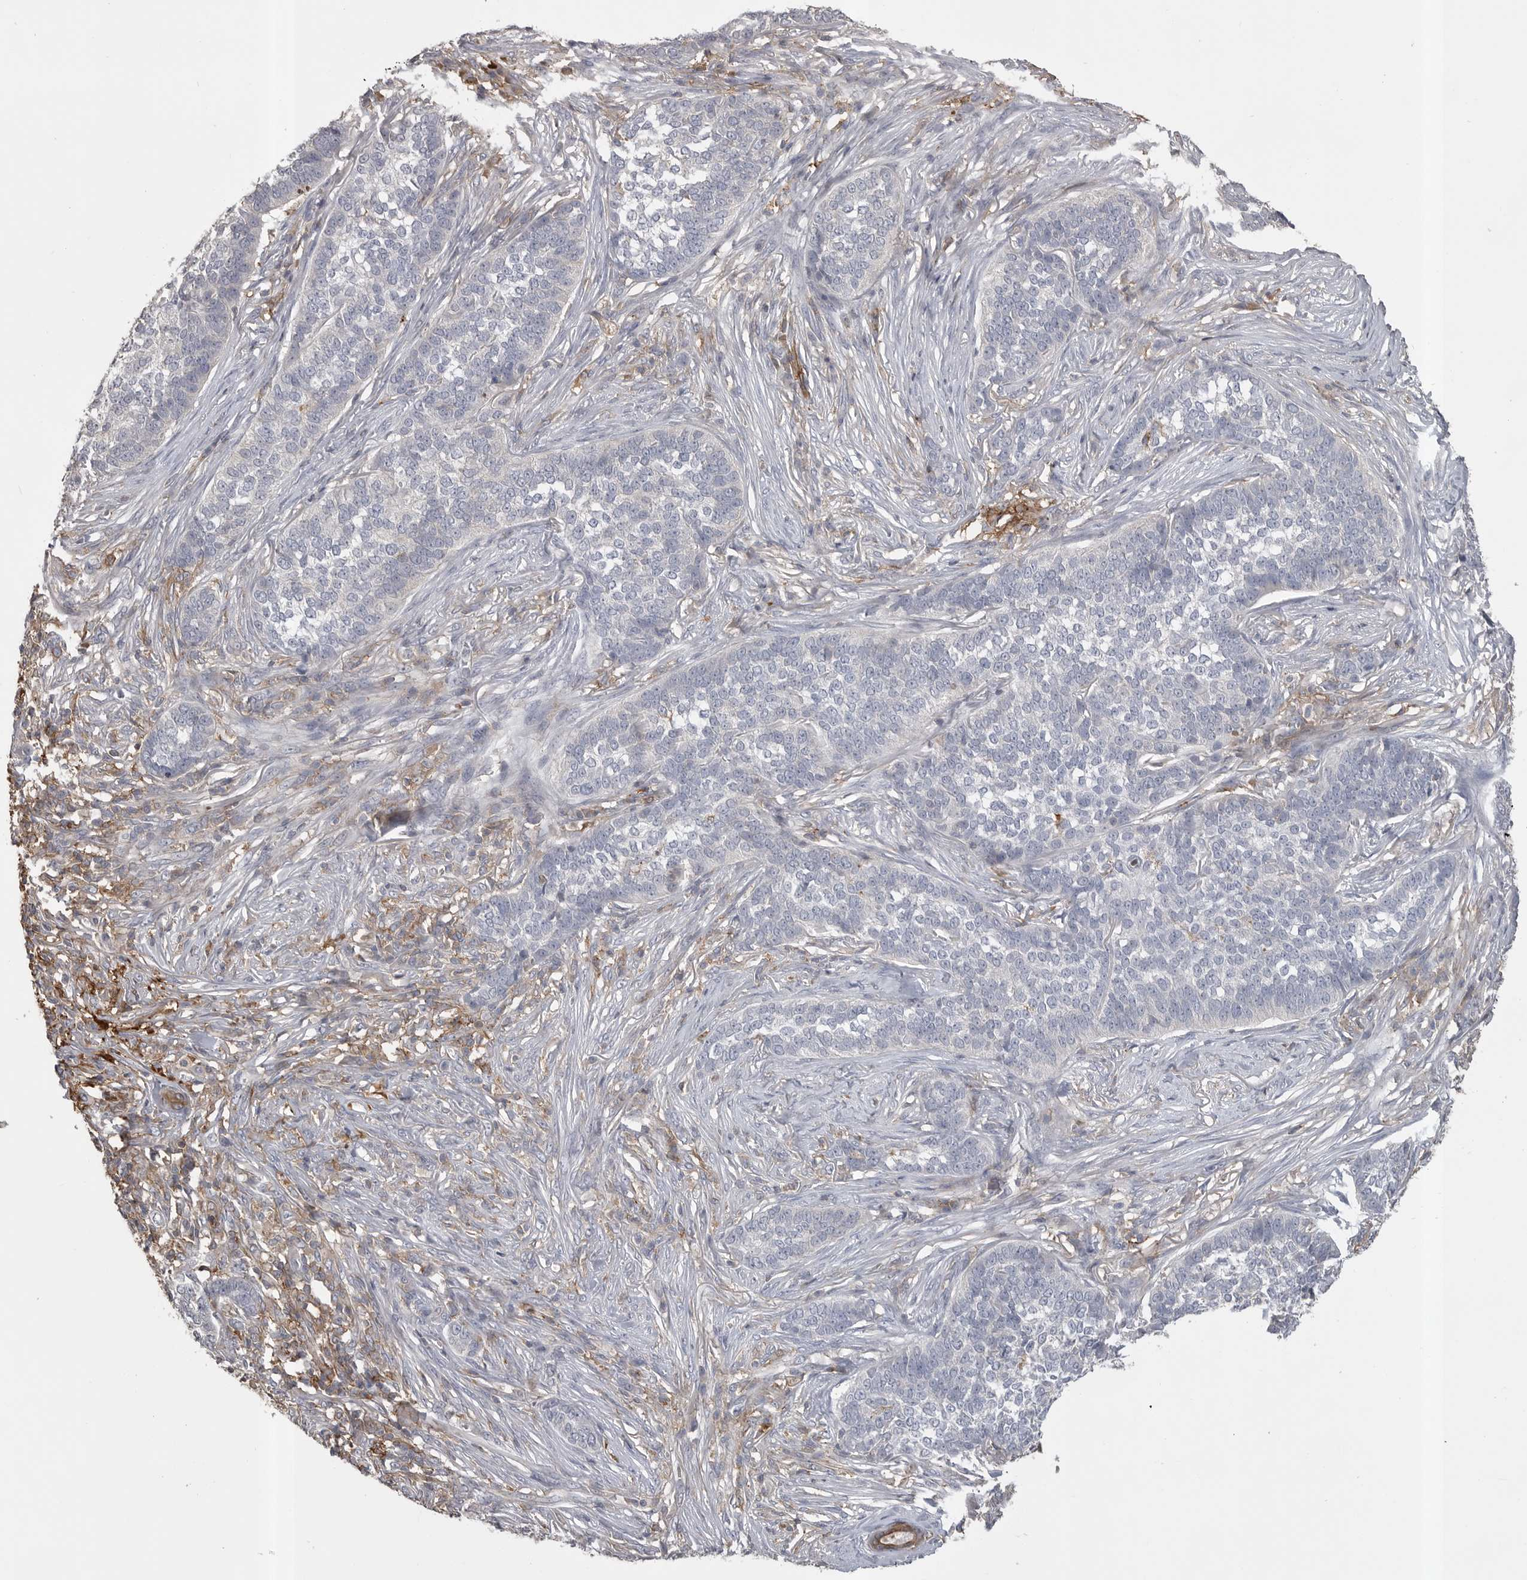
{"staining": {"intensity": "negative", "quantity": "none", "location": "none"}, "tissue": "skin cancer", "cell_type": "Tumor cells", "image_type": "cancer", "snomed": [{"axis": "morphology", "description": "Basal cell carcinoma"}, {"axis": "topography", "description": "Skin"}], "caption": "High magnification brightfield microscopy of skin cancer stained with DAB (3,3'-diaminobenzidine) (brown) and counterstained with hematoxylin (blue): tumor cells show no significant expression.", "gene": "CMTM6", "patient": {"sex": "male", "age": 85}}